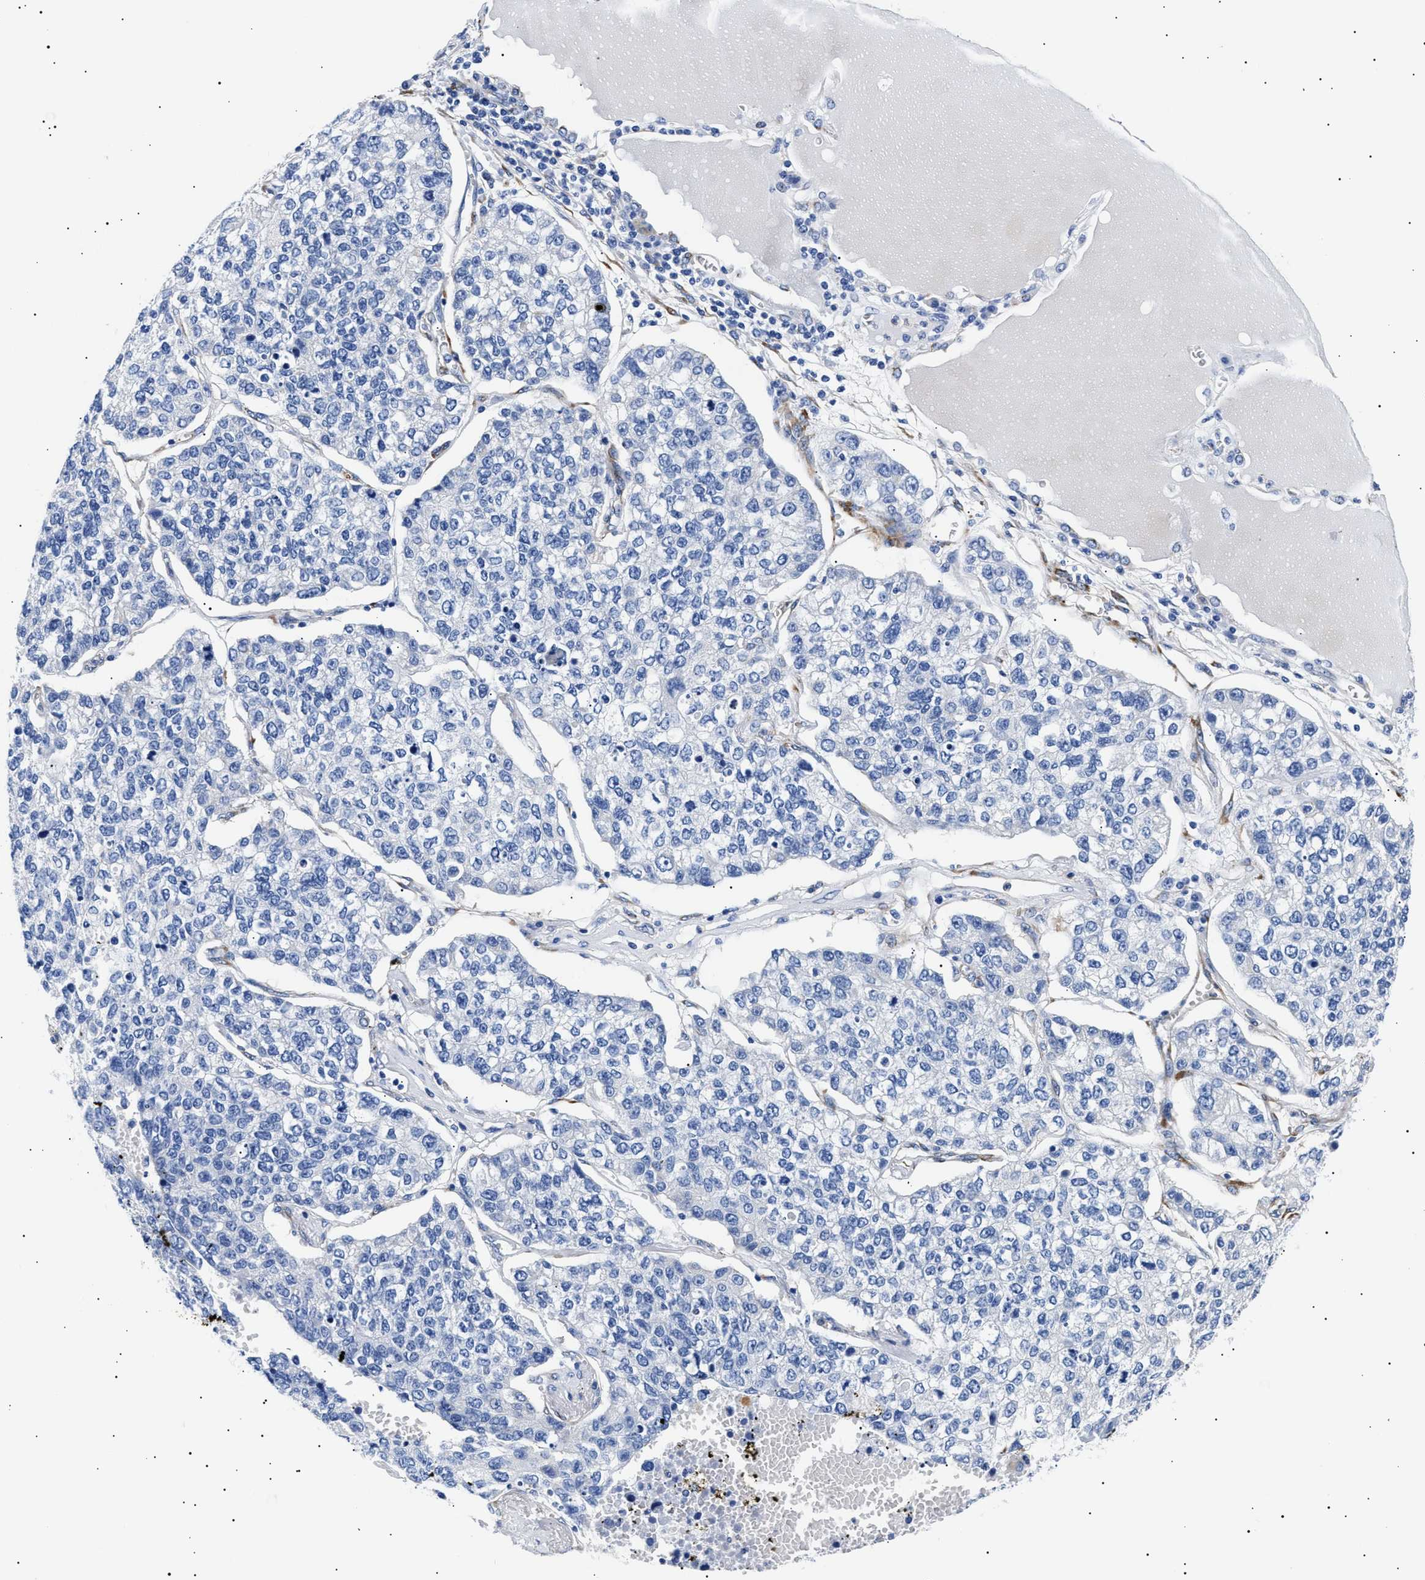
{"staining": {"intensity": "negative", "quantity": "none", "location": "none"}, "tissue": "lung cancer", "cell_type": "Tumor cells", "image_type": "cancer", "snomed": [{"axis": "morphology", "description": "Adenocarcinoma, NOS"}, {"axis": "topography", "description": "Lung"}], "caption": "Lung cancer (adenocarcinoma) was stained to show a protein in brown. There is no significant positivity in tumor cells.", "gene": "HEMGN", "patient": {"sex": "male", "age": 49}}